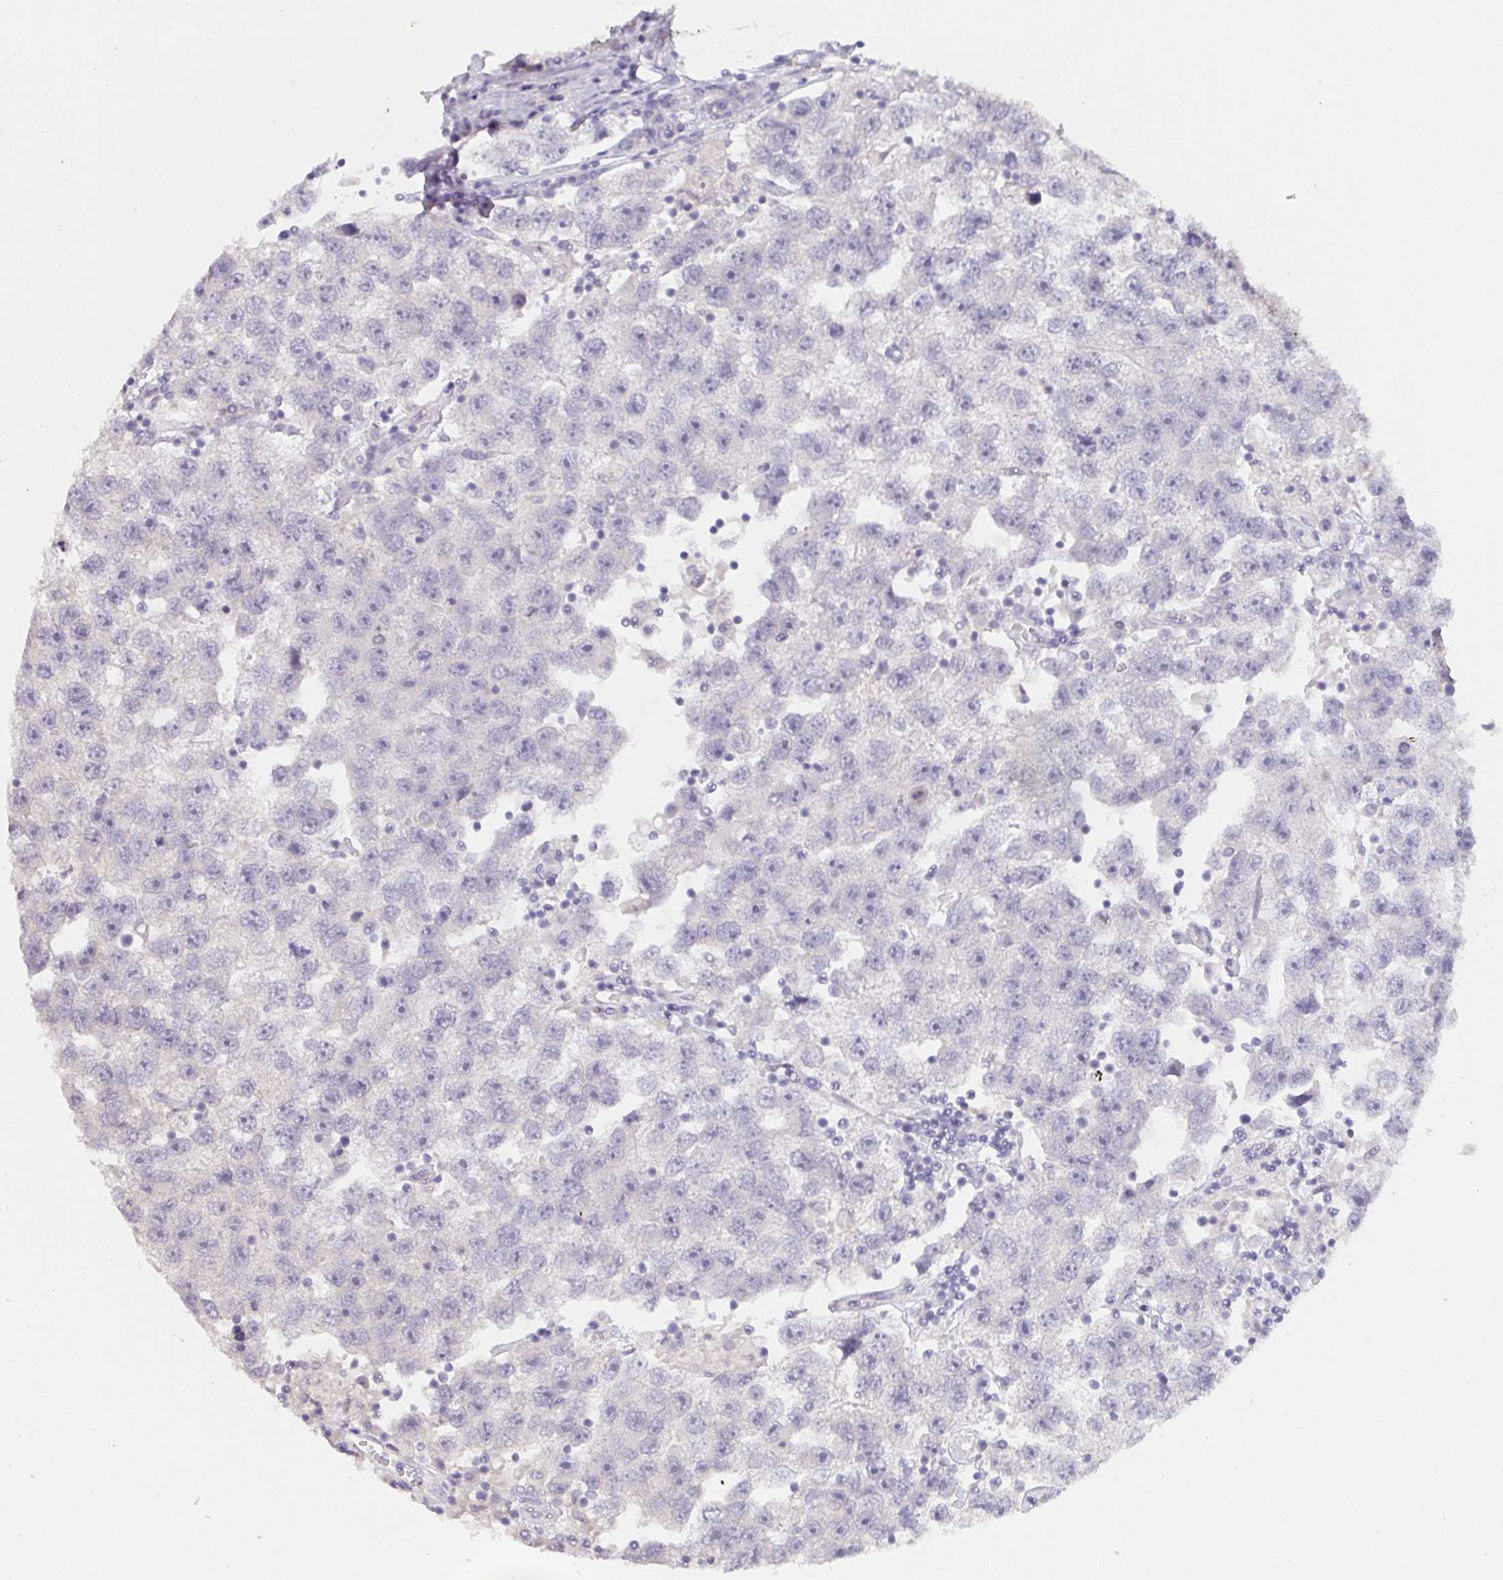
{"staining": {"intensity": "negative", "quantity": "none", "location": "none"}, "tissue": "testis cancer", "cell_type": "Tumor cells", "image_type": "cancer", "snomed": [{"axis": "morphology", "description": "Seminoma, NOS"}, {"axis": "topography", "description": "Testis"}], "caption": "DAB immunohistochemical staining of seminoma (testis) demonstrates no significant staining in tumor cells.", "gene": "TMEM219", "patient": {"sex": "male", "age": 26}}